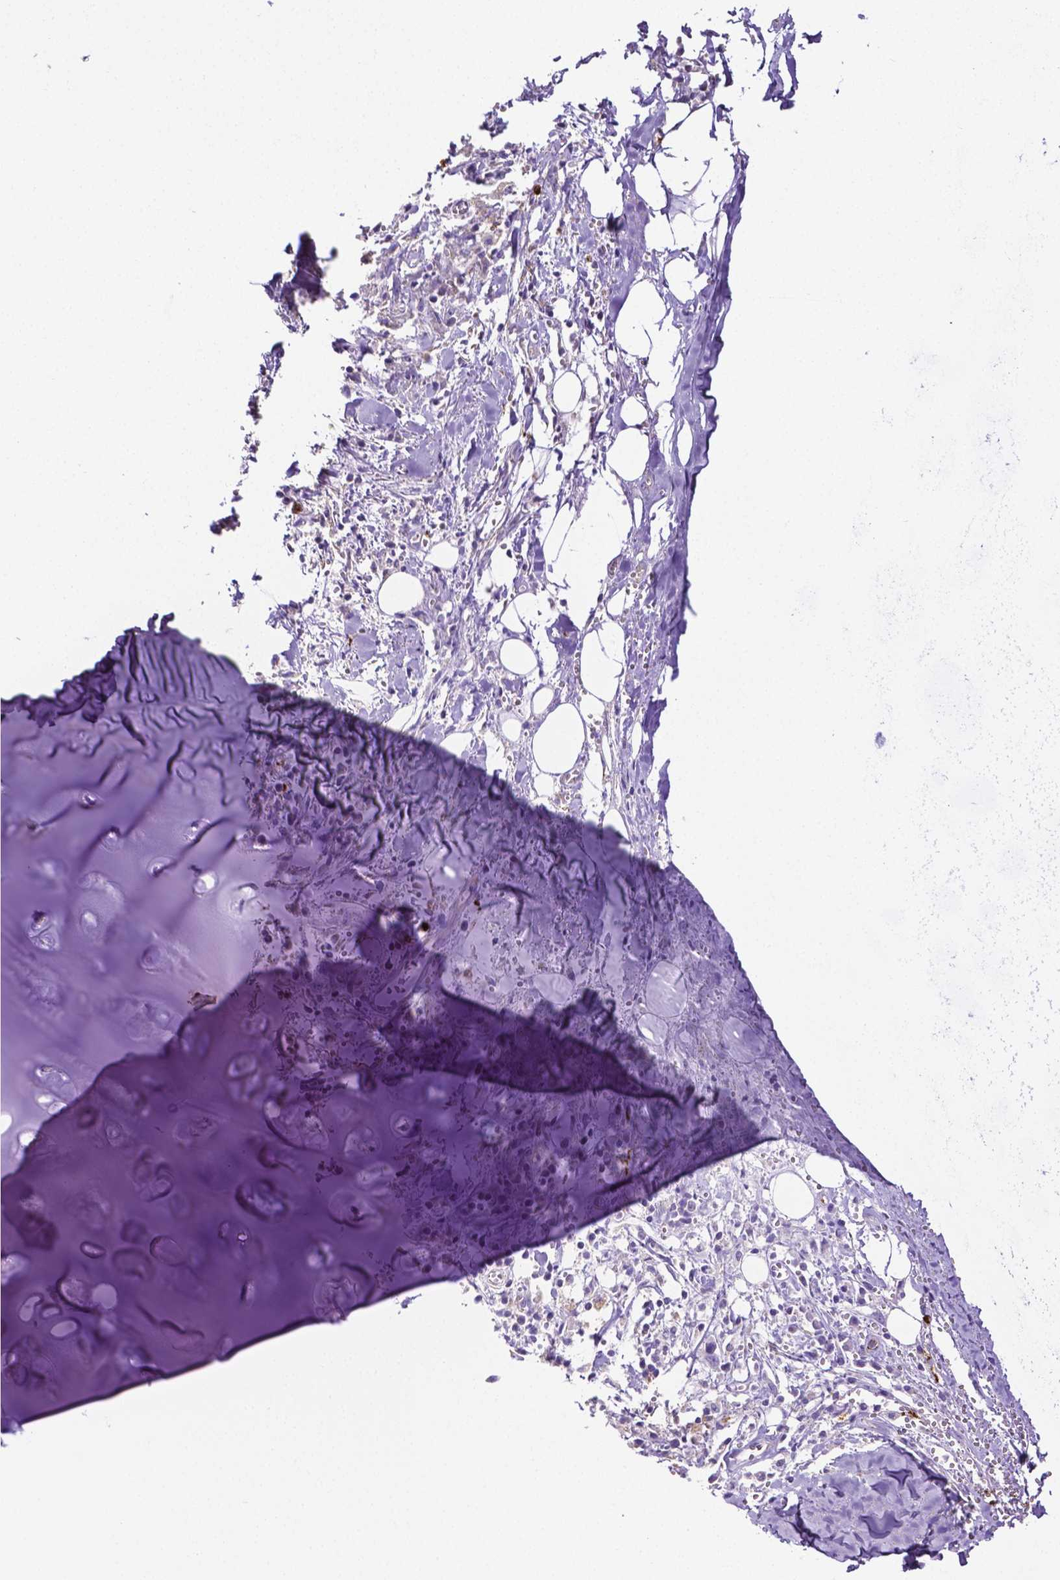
{"staining": {"intensity": "negative", "quantity": "none", "location": "none"}, "tissue": "adipose tissue", "cell_type": "Adipocytes", "image_type": "normal", "snomed": [{"axis": "morphology", "description": "Normal tissue, NOS"}, {"axis": "morphology", "description": "Squamous cell carcinoma, NOS"}, {"axis": "topography", "description": "Cartilage tissue"}, {"axis": "topography", "description": "Bronchus"}, {"axis": "topography", "description": "Lung"}], "caption": "Adipocytes show no significant protein positivity in unremarkable adipose tissue. The staining is performed using DAB (3,3'-diaminobenzidine) brown chromogen with nuclei counter-stained in using hematoxylin.", "gene": "MMP9", "patient": {"sex": "male", "age": 66}}